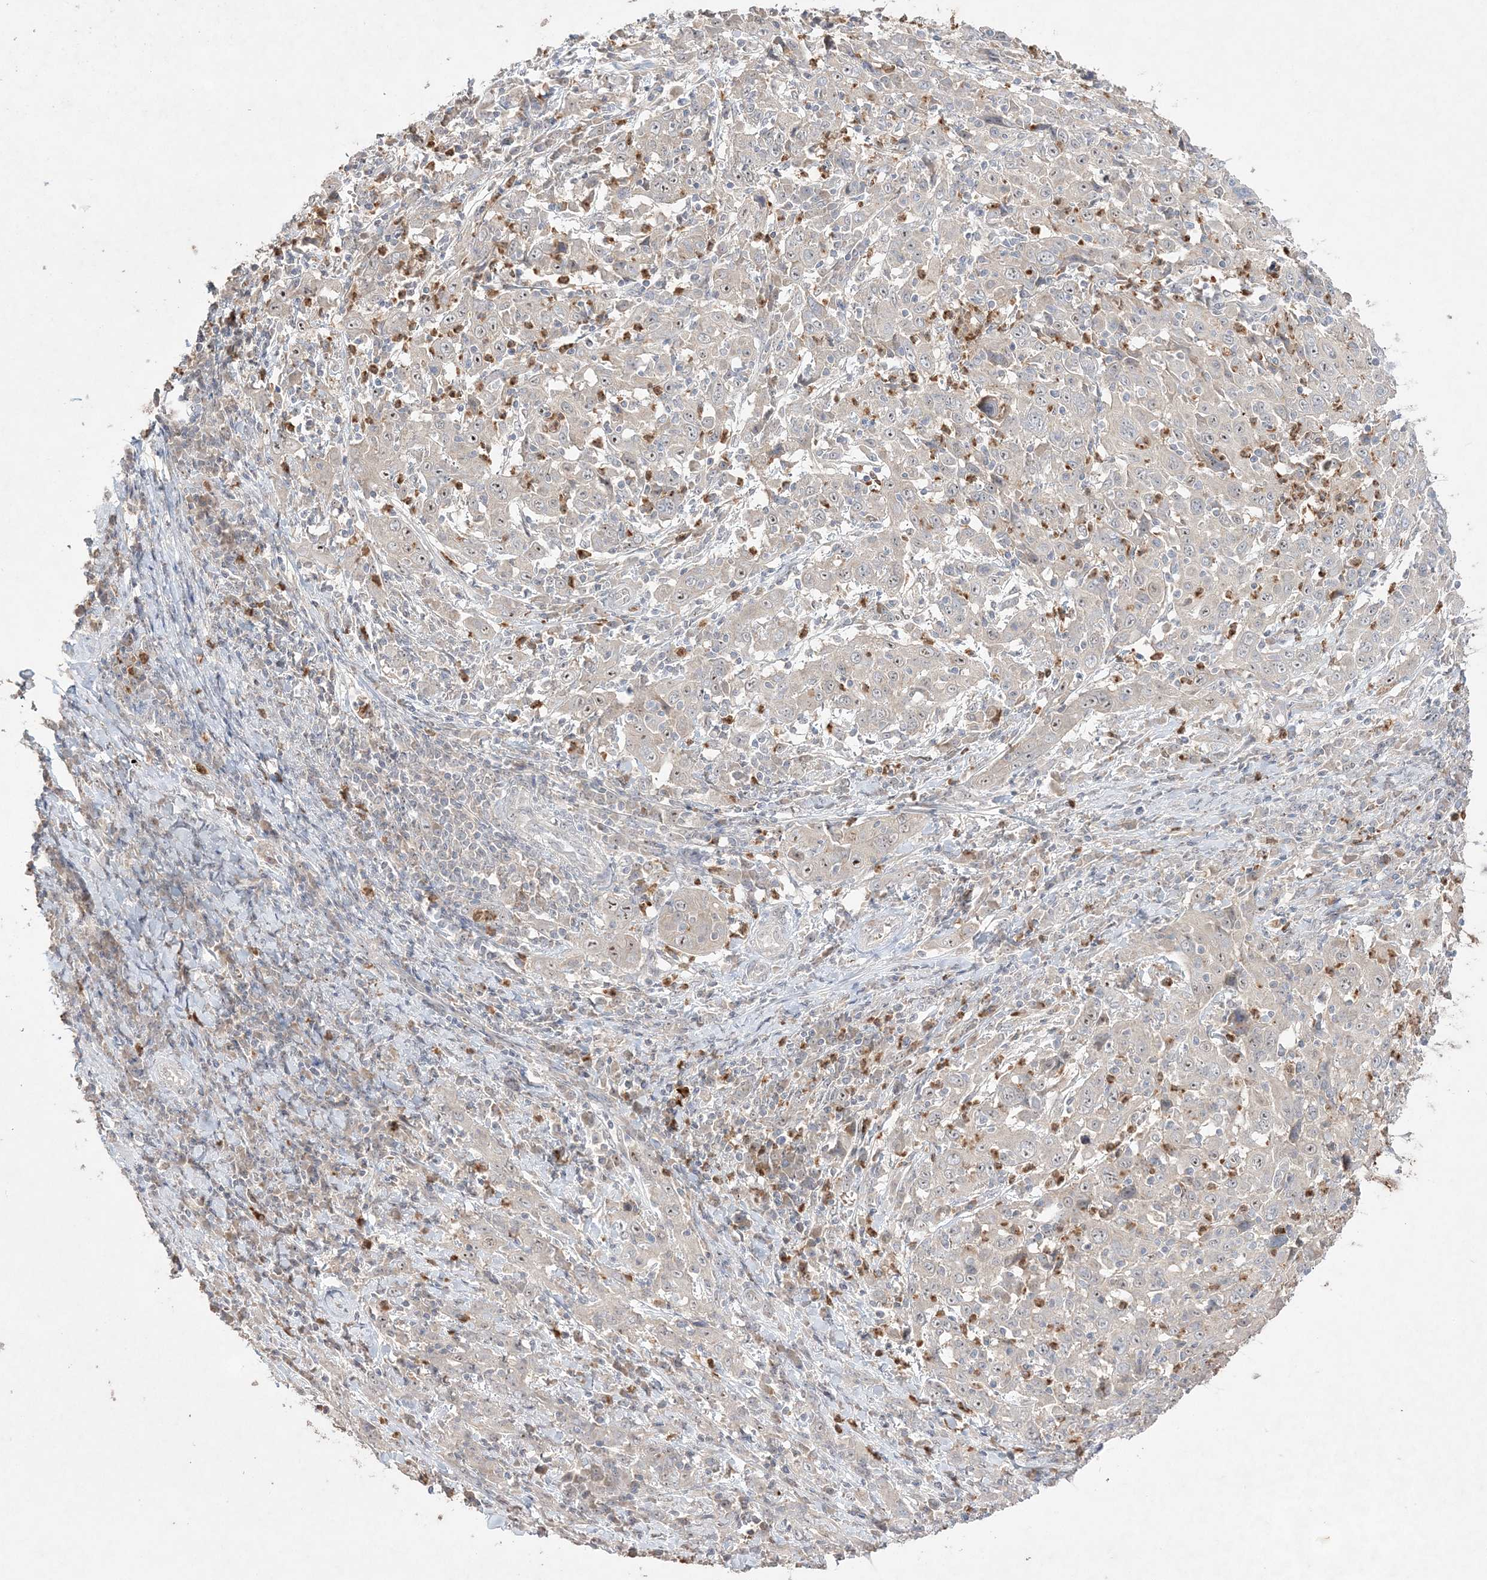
{"staining": {"intensity": "moderate", "quantity": "<25%", "location": "nuclear"}, "tissue": "cervical cancer", "cell_type": "Tumor cells", "image_type": "cancer", "snomed": [{"axis": "morphology", "description": "Squamous cell carcinoma, NOS"}, {"axis": "topography", "description": "Cervix"}], "caption": "The immunohistochemical stain highlights moderate nuclear staining in tumor cells of cervical cancer (squamous cell carcinoma) tissue.", "gene": "NOP16", "patient": {"sex": "female", "age": 46}}